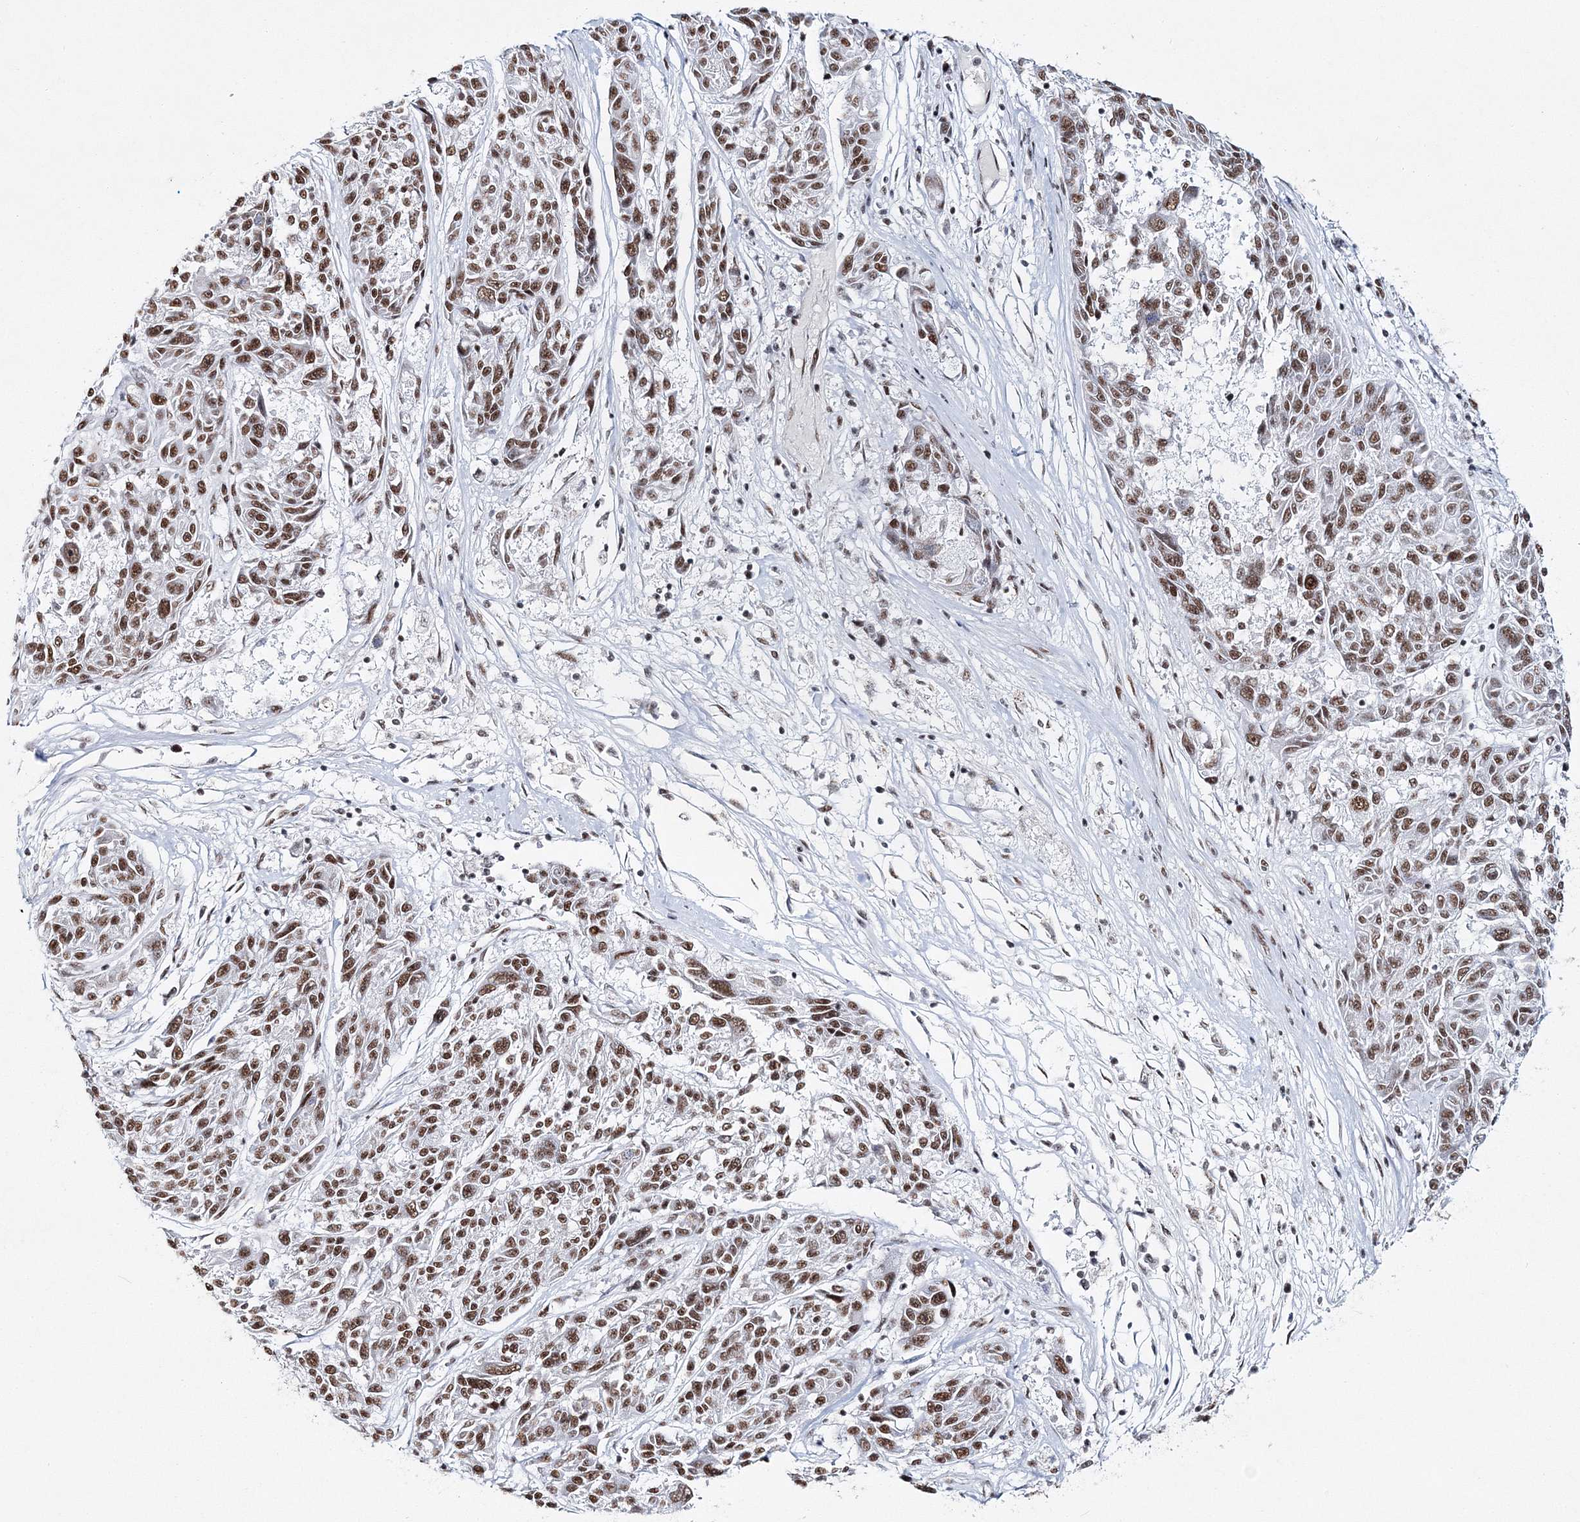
{"staining": {"intensity": "moderate", "quantity": ">75%", "location": "nuclear"}, "tissue": "melanoma", "cell_type": "Tumor cells", "image_type": "cancer", "snomed": [{"axis": "morphology", "description": "Malignant melanoma, NOS"}, {"axis": "topography", "description": "Skin"}], "caption": "Moderate nuclear expression for a protein is seen in about >75% of tumor cells of malignant melanoma using immunohistochemistry.", "gene": "QRICH1", "patient": {"sex": "male", "age": 53}}